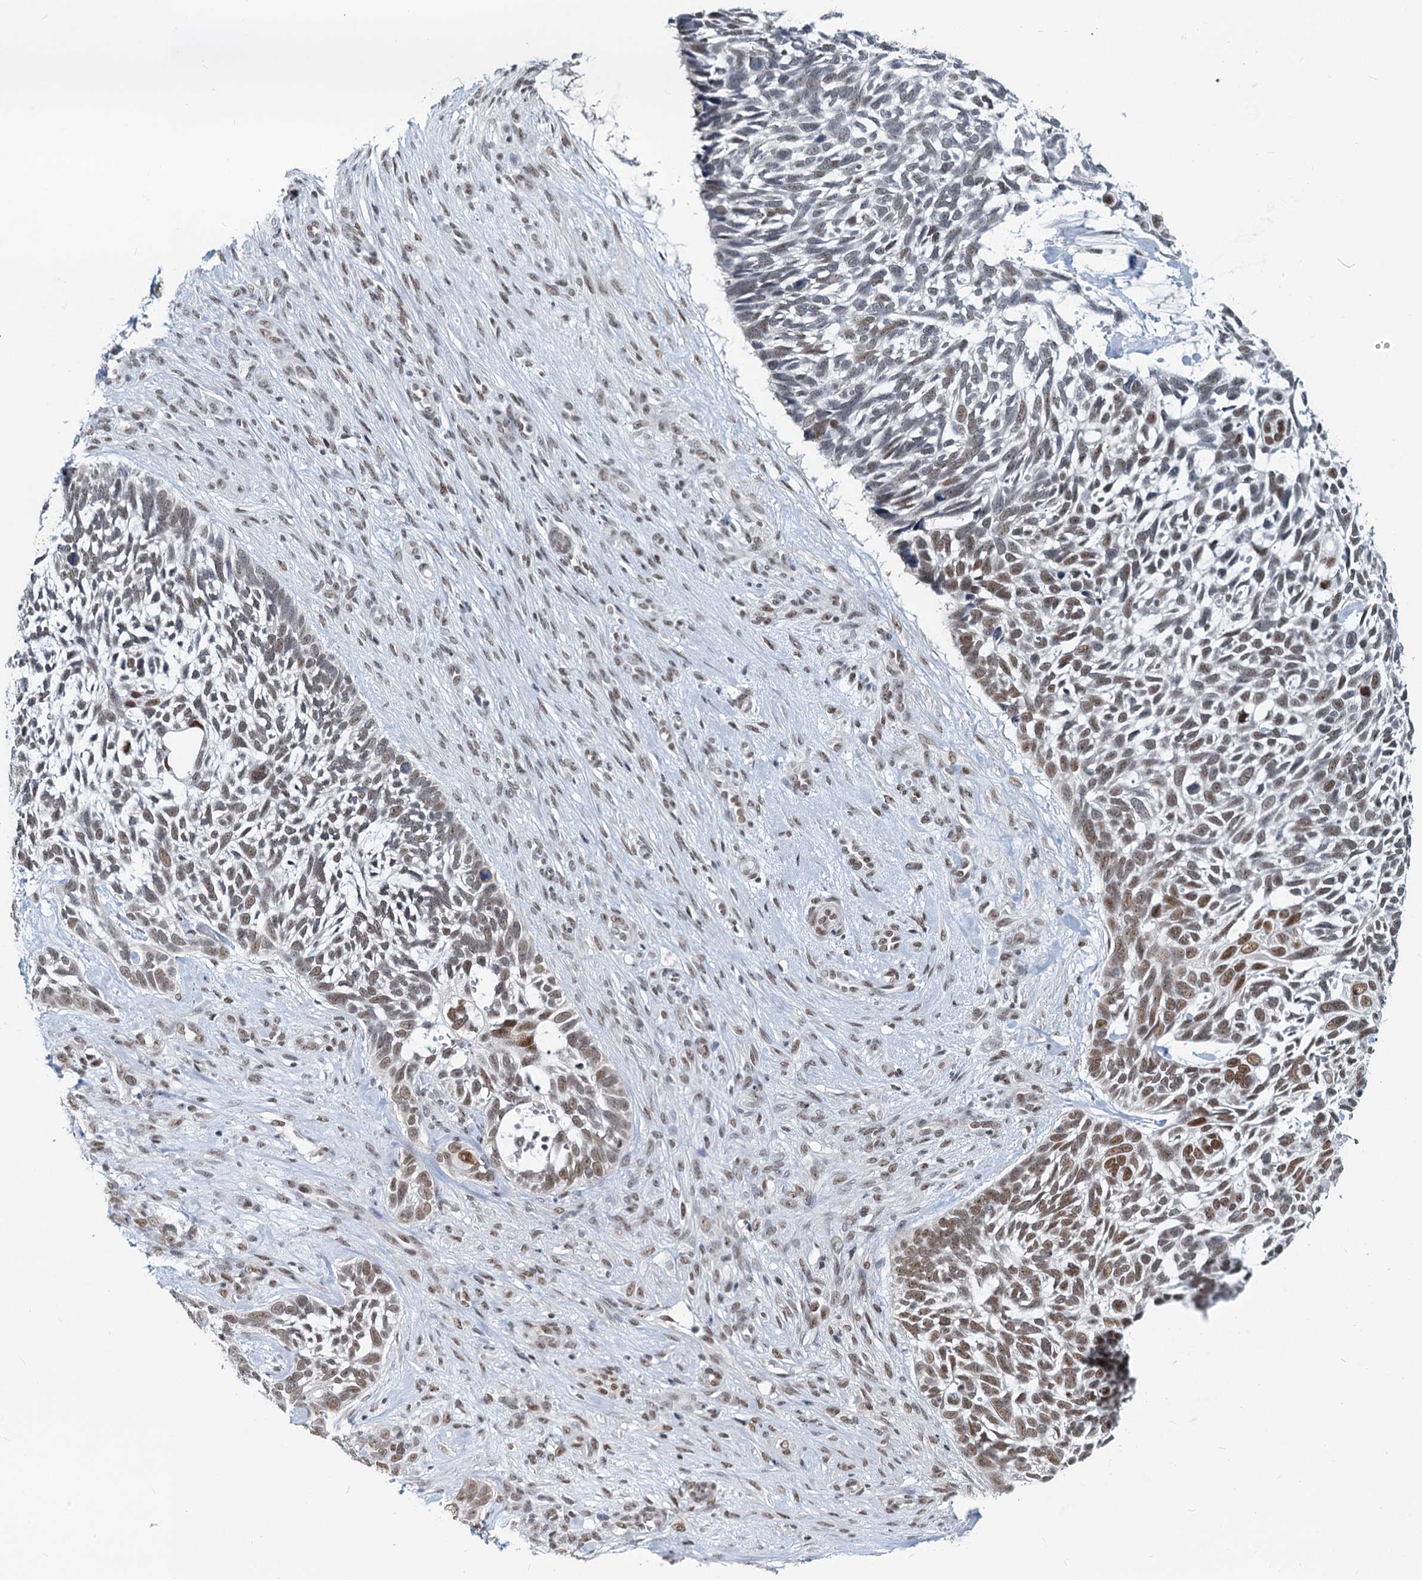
{"staining": {"intensity": "moderate", "quantity": "25%-75%", "location": "nuclear"}, "tissue": "skin cancer", "cell_type": "Tumor cells", "image_type": "cancer", "snomed": [{"axis": "morphology", "description": "Basal cell carcinoma"}, {"axis": "topography", "description": "Skin"}], "caption": "Immunohistochemical staining of skin cancer (basal cell carcinoma) shows medium levels of moderate nuclear positivity in approximately 25%-75% of tumor cells.", "gene": "METTL14", "patient": {"sex": "male", "age": 88}}